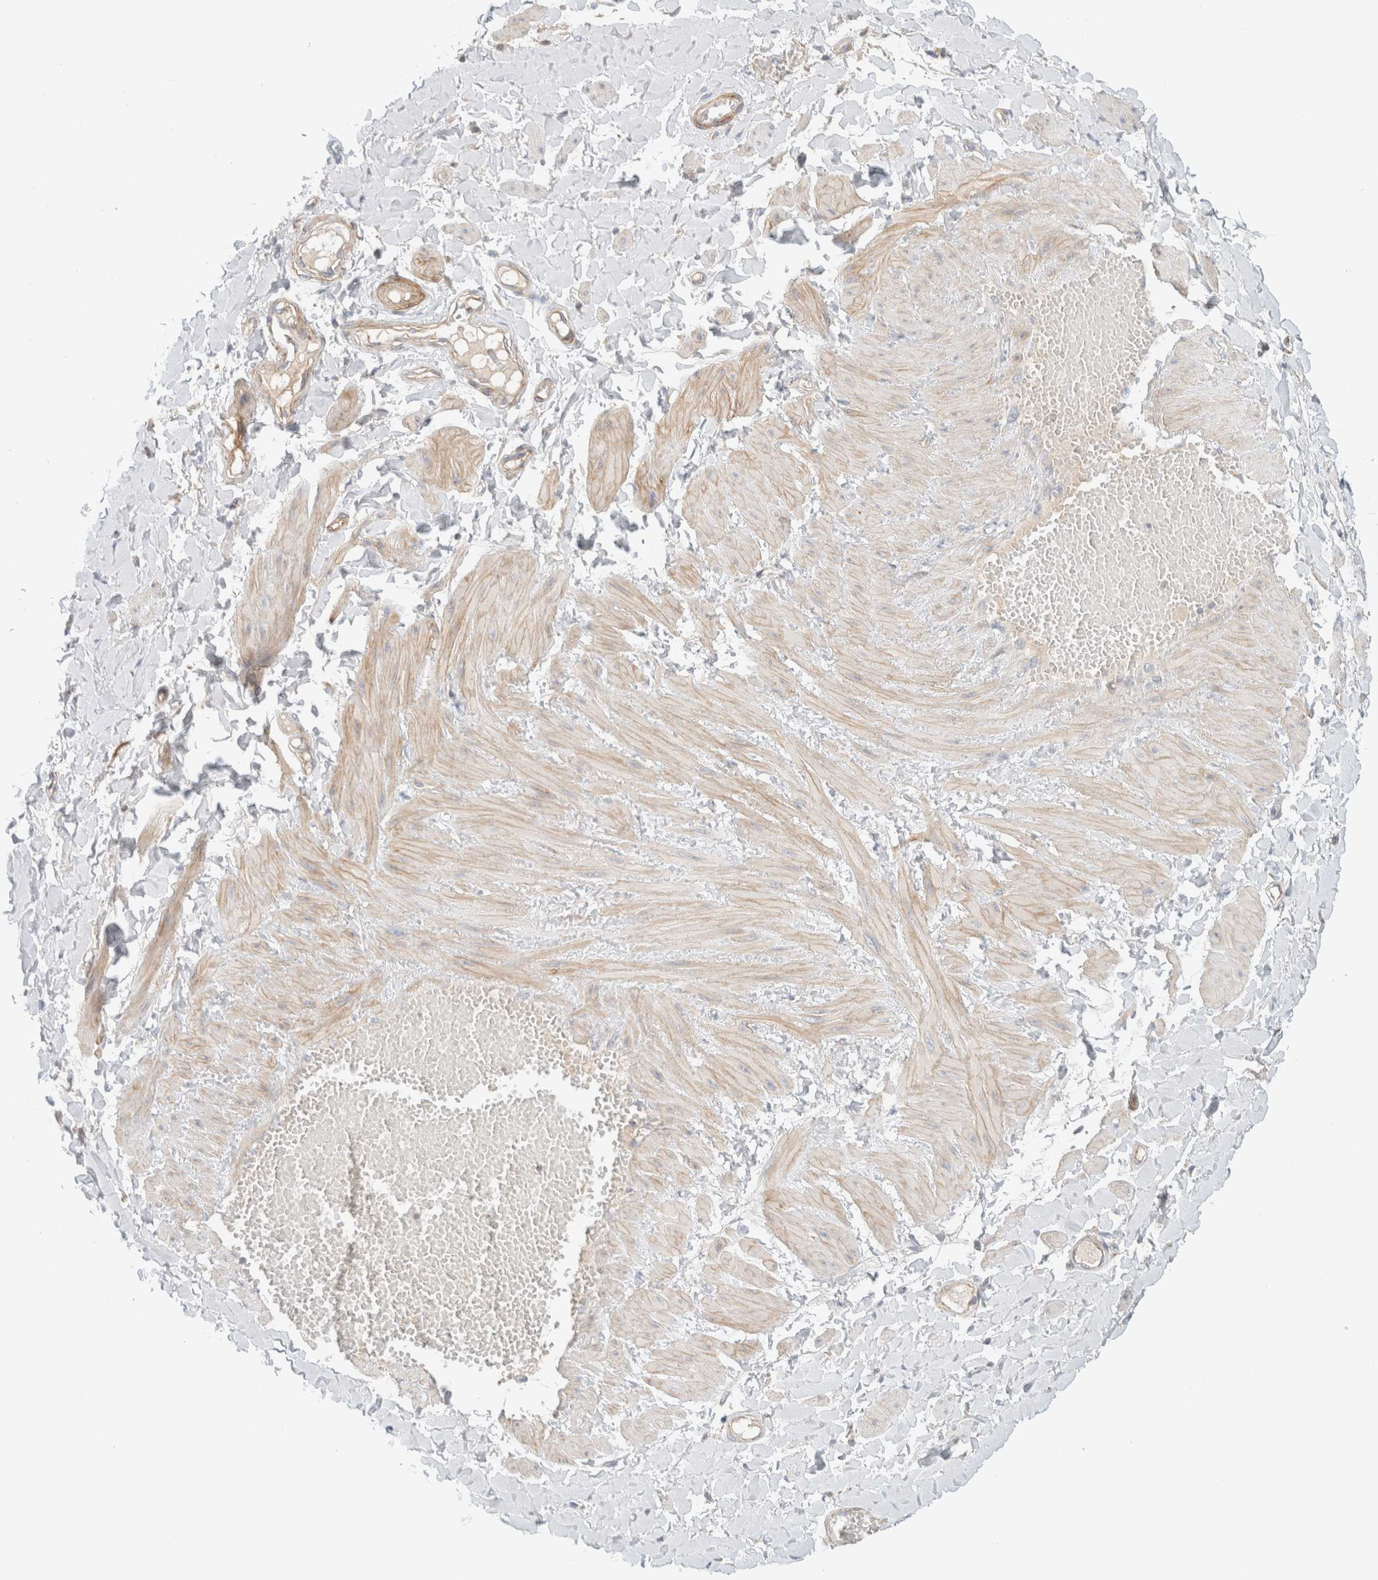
{"staining": {"intensity": "weak", "quantity": "<25%", "location": "cytoplasmic/membranous"}, "tissue": "adipose tissue", "cell_type": "Adipocytes", "image_type": "normal", "snomed": [{"axis": "morphology", "description": "Normal tissue, NOS"}, {"axis": "topography", "description": "Adipose tissue"}, {"axis": "topography", "description": "Vascular tissue"}, {"axis": "topography", "description": "Peripheral nerve tissue"}], "caption": "A micrograph of human adipose tissue is negative for staining in adipocytes. (Brightfield microscopy of DAB (3,3'-diaminobenzidine) IHC at high magnification).", "gene": "MRM3", "patient": {"sex": "male", "age": 25}}